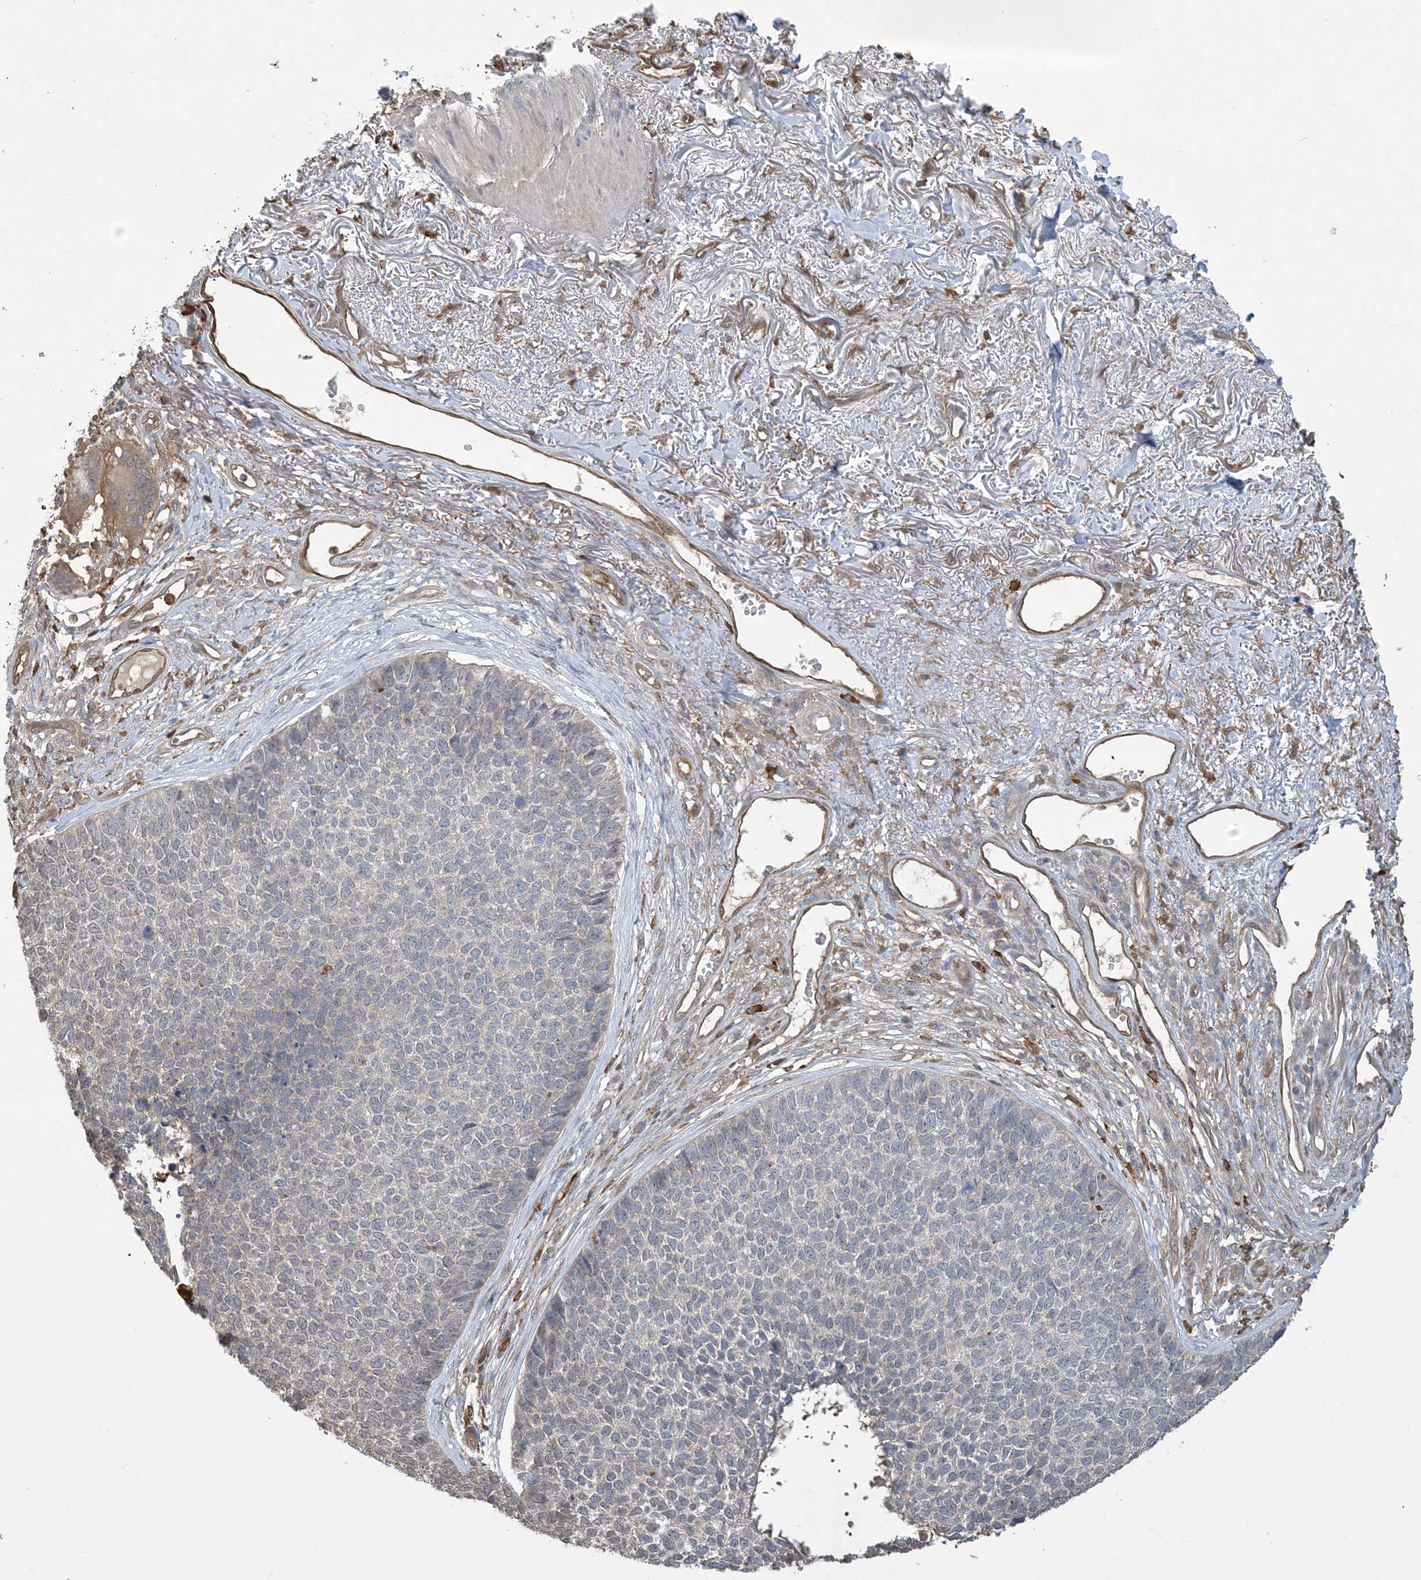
{"staining": {"intensity": "negative", "quantity": "none", "location": "none"}, "tissue": "skin cancer", "cell_type": "Tumor cells", "image_type": "cancer", "snomed": [{"axis": "morphology", "description": "Basal cell carcinoma"}, {"axis": "topography", "description": "Skin"}], "caption": "A micrograph of human skin basal cell carcinoma is negative for staining in tumor cells.", "gene": "TMSB4X", "patient": {"sex": "female", "age": 84}}